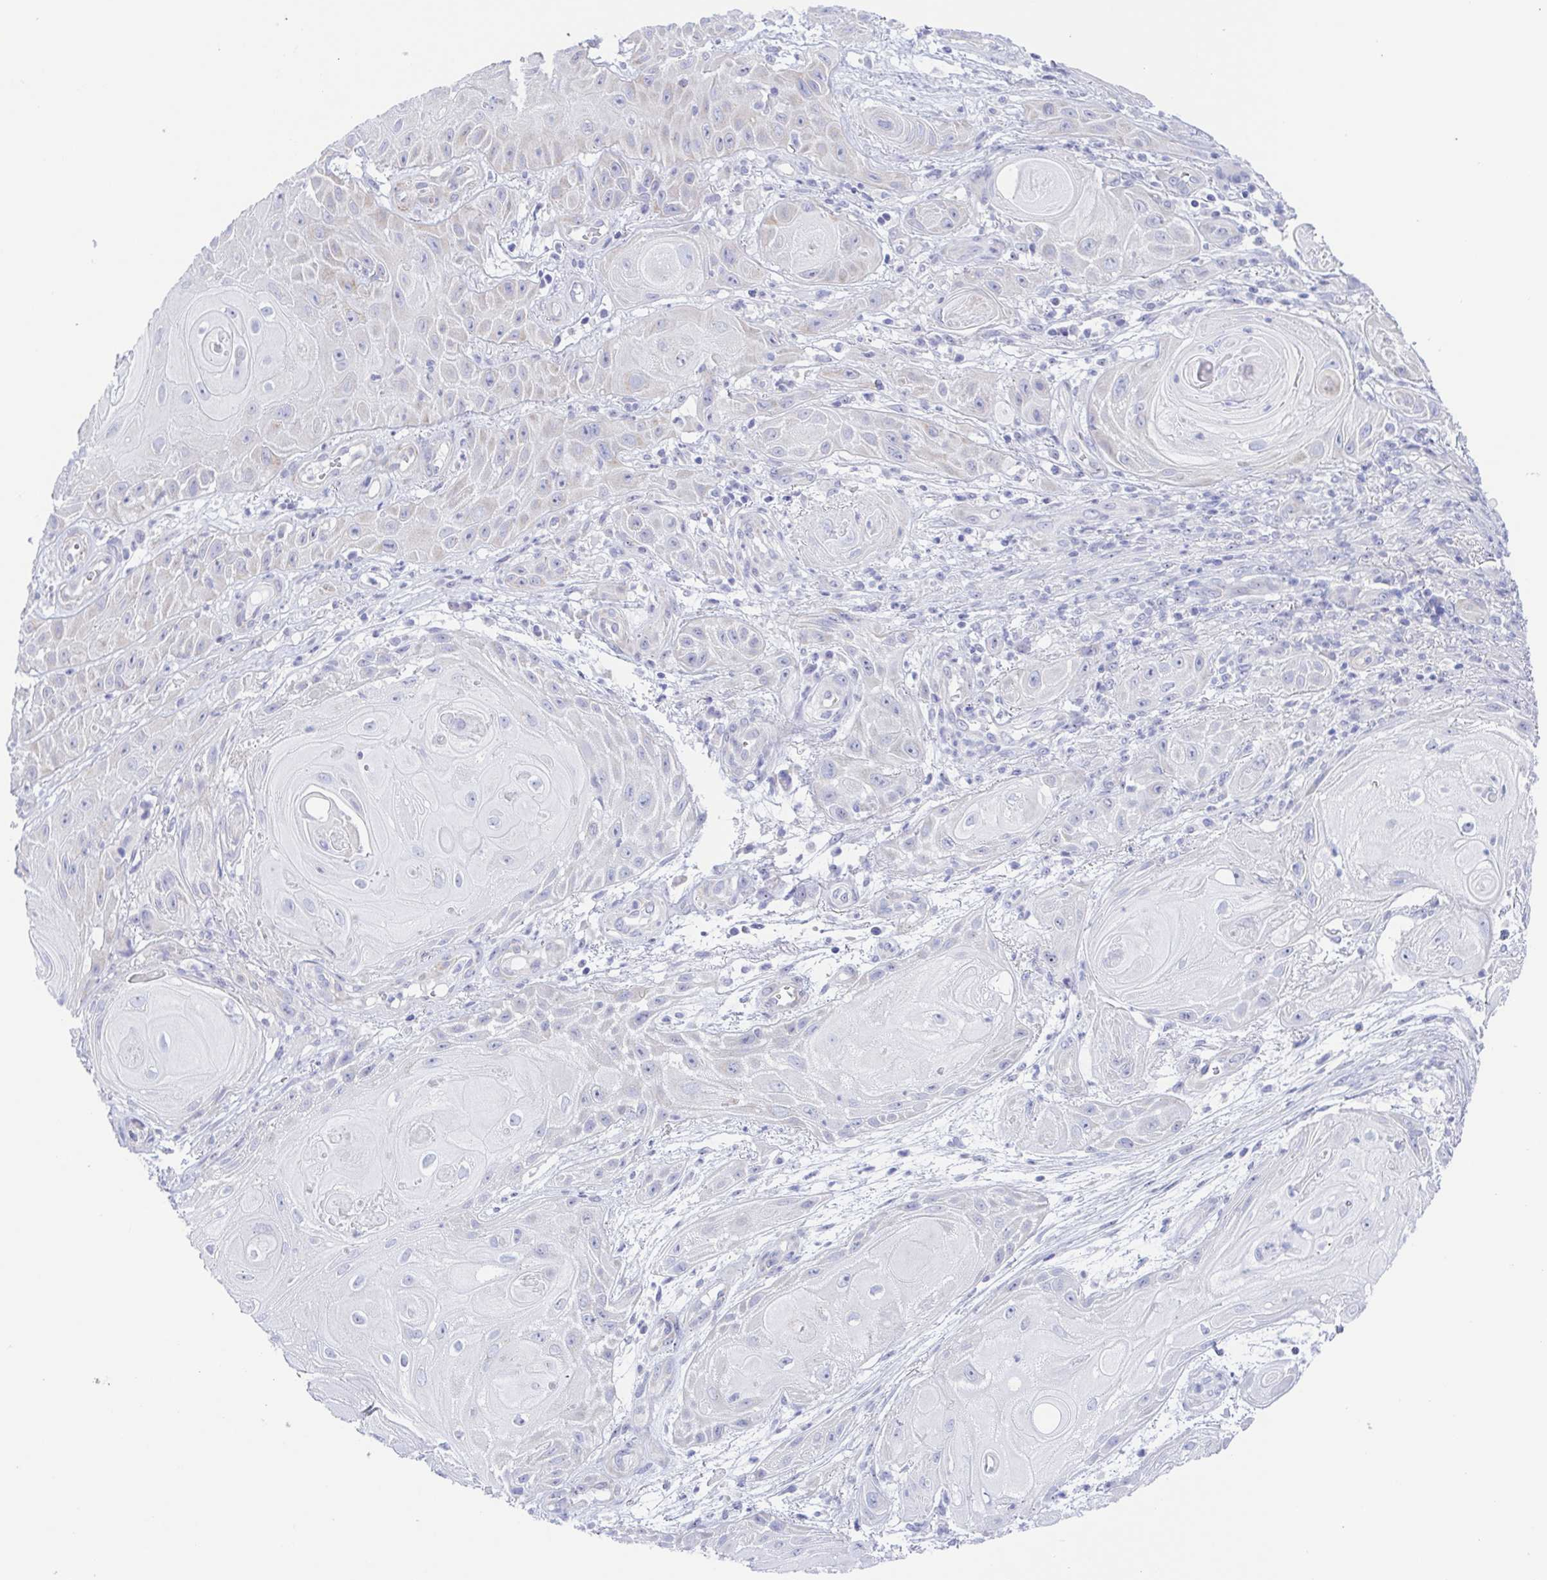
{"staining": {"intensity": "negative", "quantity": "none", "location": "none"}, "tissue": "skin cancer", "cell_type": "Tumor cells", "image_type": "cancer", "snomed": [{"axis": "morphology", "description": "Squamous cell carcinoma, NOS"}, {"axis": "topography", "description": "Skin"}], "caption": "There is no significant positivity in tumor cells of skin cancer. (DAB (3,3'-diaminobenzidine) immunohistochemistry (IHC) with hematoxylin counter stain).", "gene": "MUCL3", "patient": {"sex": "male", "age": 62}}